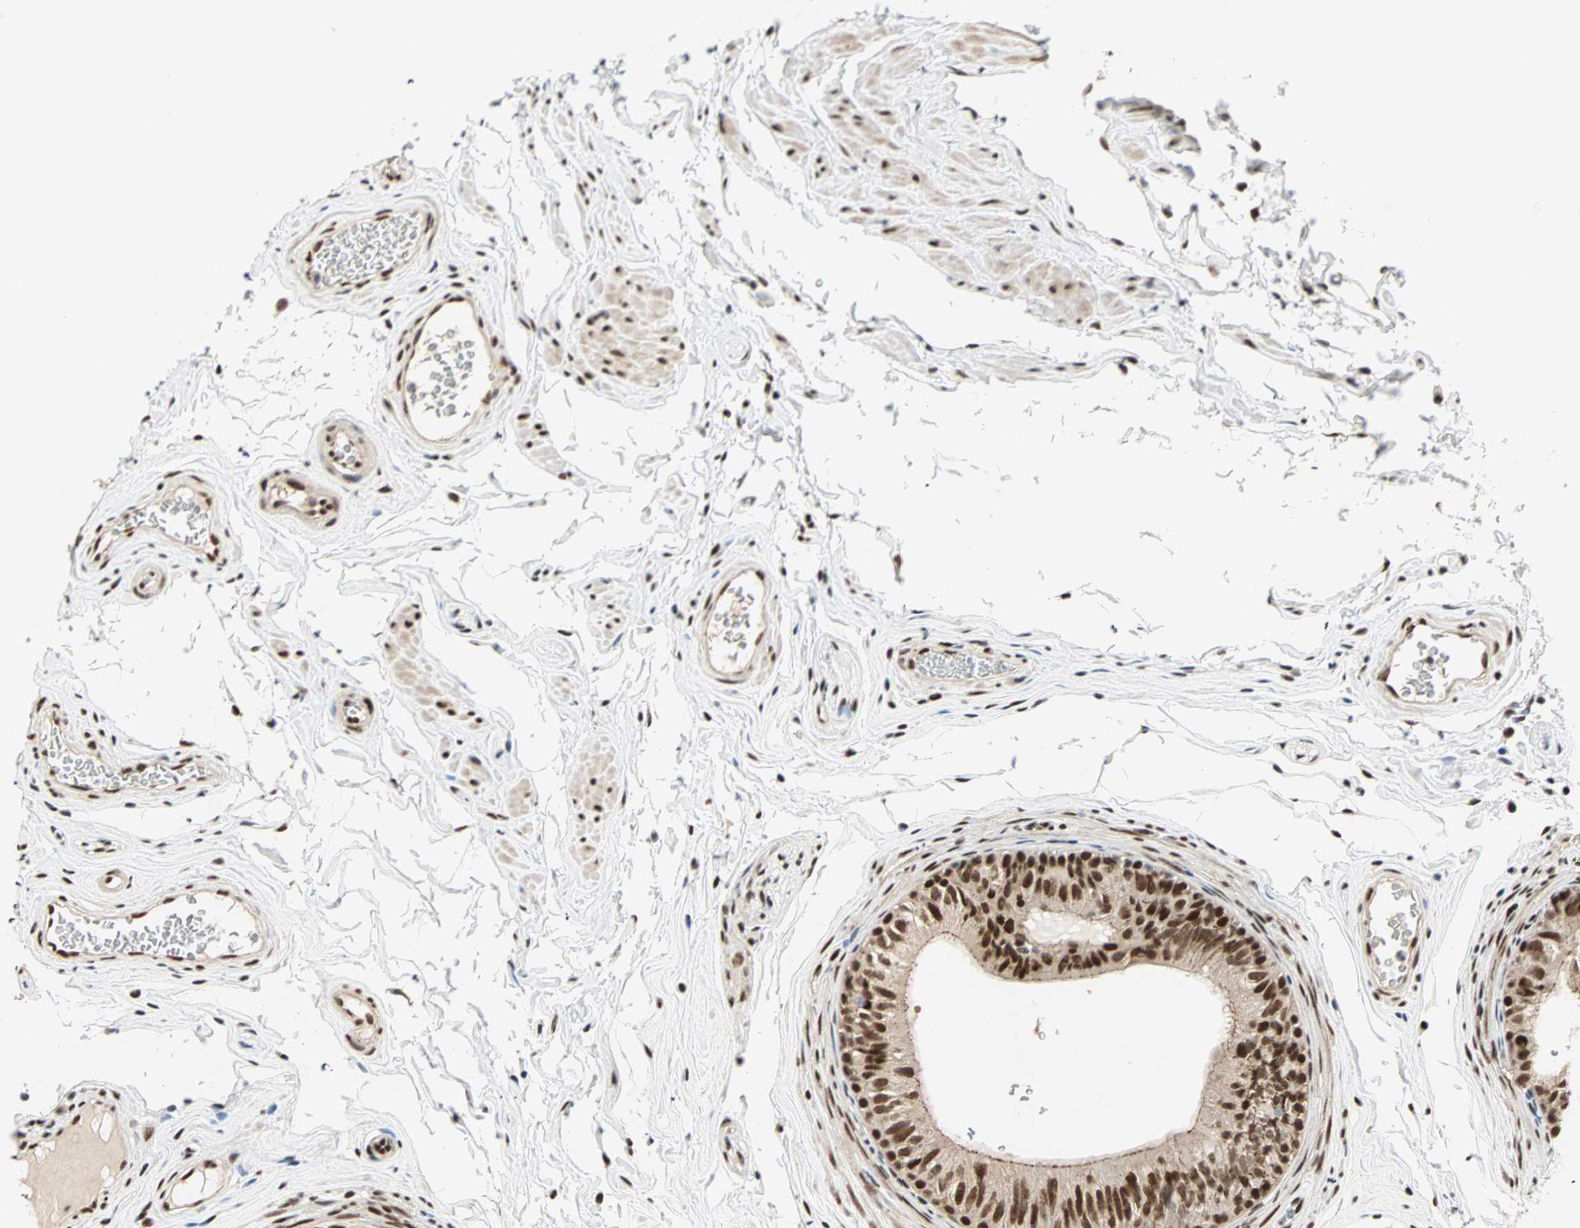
{"staining": {"intensity": "strong", "quantity": ">75%", "location": "nuclear"}, "tissue": "epididymis", "cell_type": "Glandular cells", "image_type": "normal", "snomed": [{"axis": "morphology", "description": "Normal tissue, NOS"}, {"axis": "topography", "description": "Testis"}, {"axis": "topography", "description": "Epididymis"}], "caption": "High-magnification brightfield microscopy of unremarkable epididymis stained with DAB (3,3'-diaminobenzidine) (brown) and counterstained with hematoxylin (blue). glandular cells exhibit strong nuclear expression is identified in about>75% of cells.", "gene": "BLM", "patient": {"sex": "male", "age": 36}}